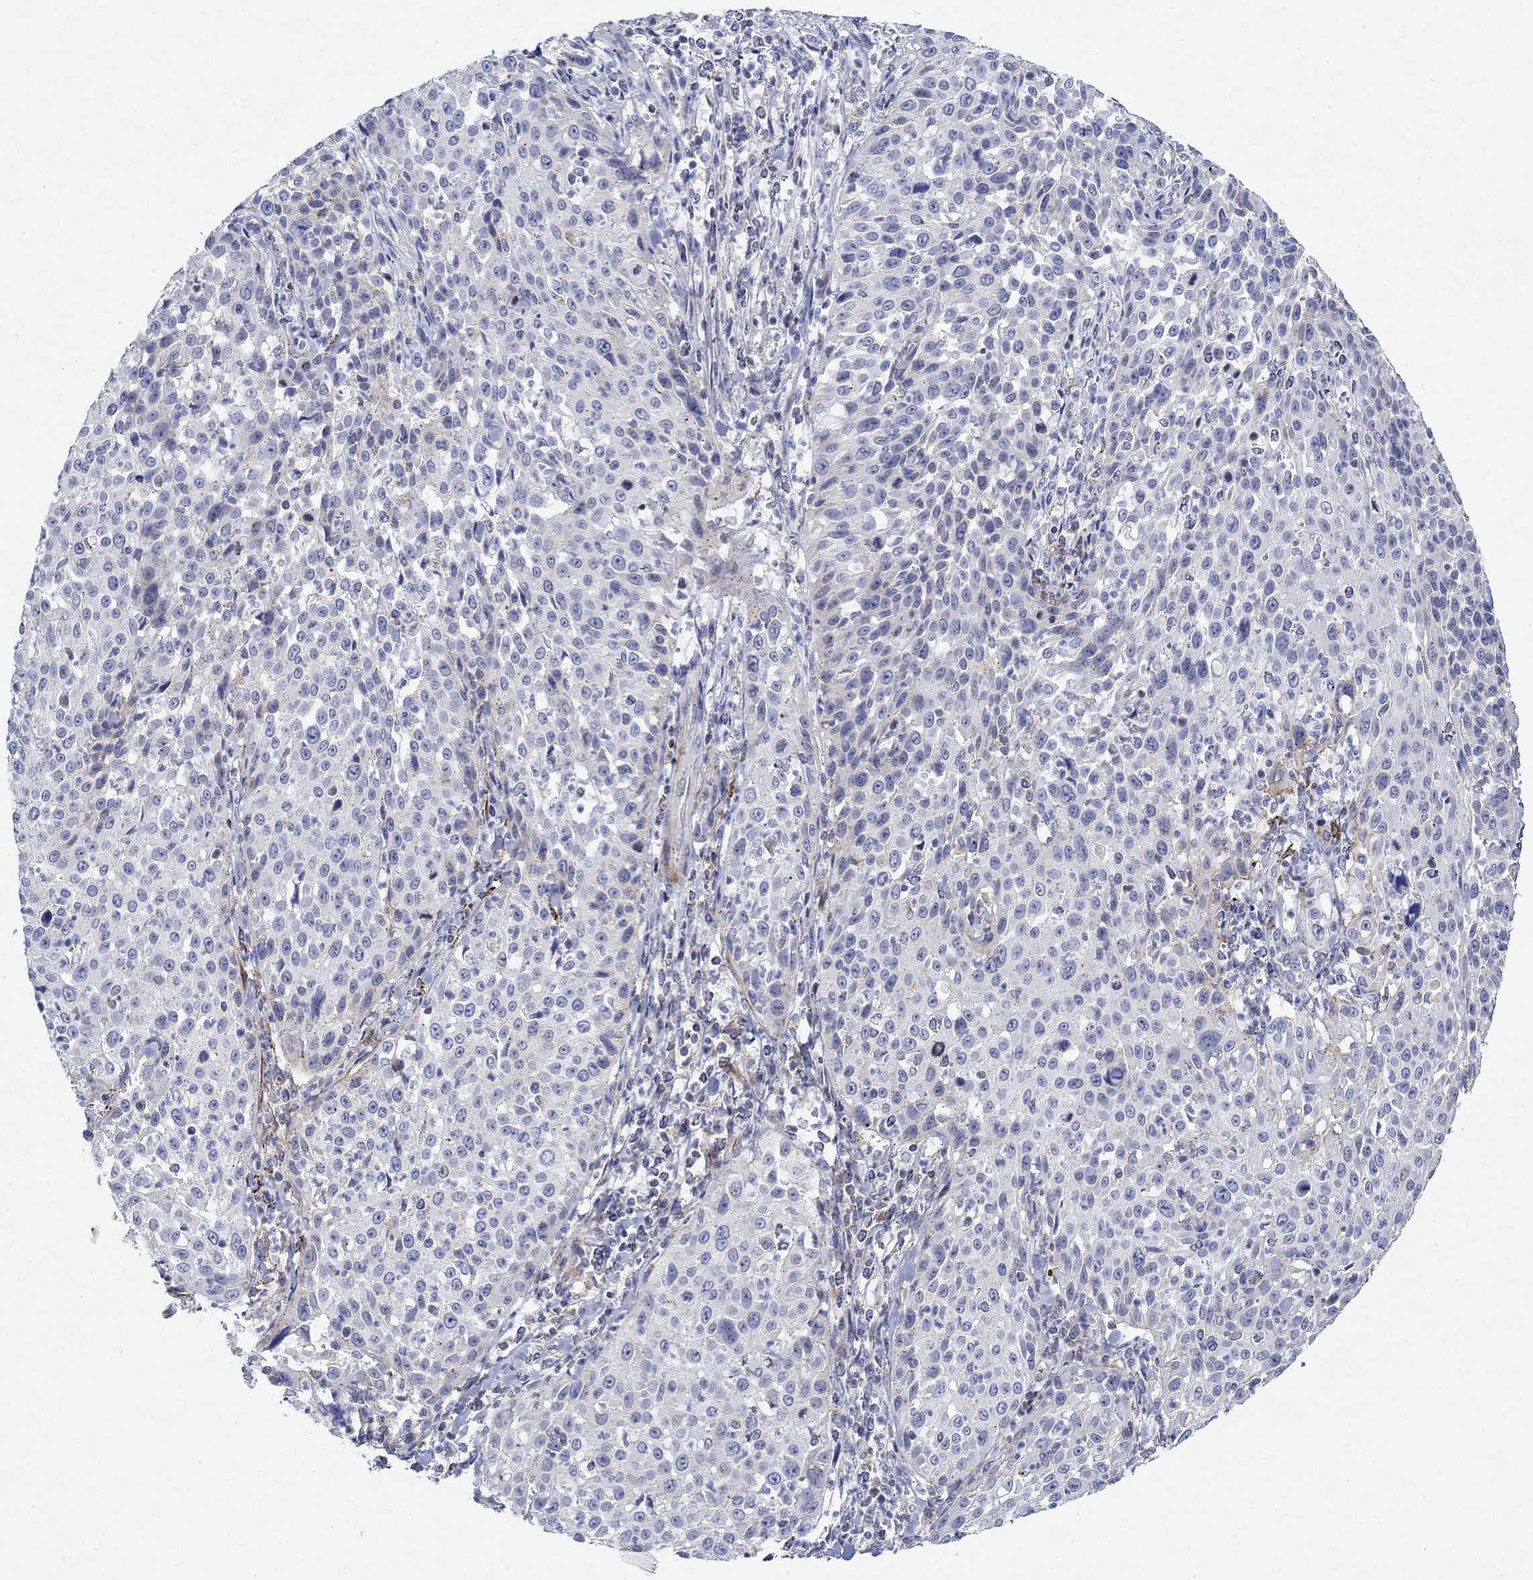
{"staining": {"intensity": "negative", "quantity": "none", "location": "none"}, "tissue": "cervical cancer", "cell_type": "Tumor cells", "image_type": "cancer", "snomed": [{"axis": "morphology", "description": "Squamous cell carcinoma, NOS"}, {"axis": "topography", "description": "Cervix"}], "caption": "IHC histopathology image of neoplastic tissue: squamous cell carcinoma (cervical) stained with DAB (3,3'-diaminobenzidine) displays no significant protein staining in tumor cells.", "gene": "NAV3", "patient": {"sex": "female", "age": 26}}